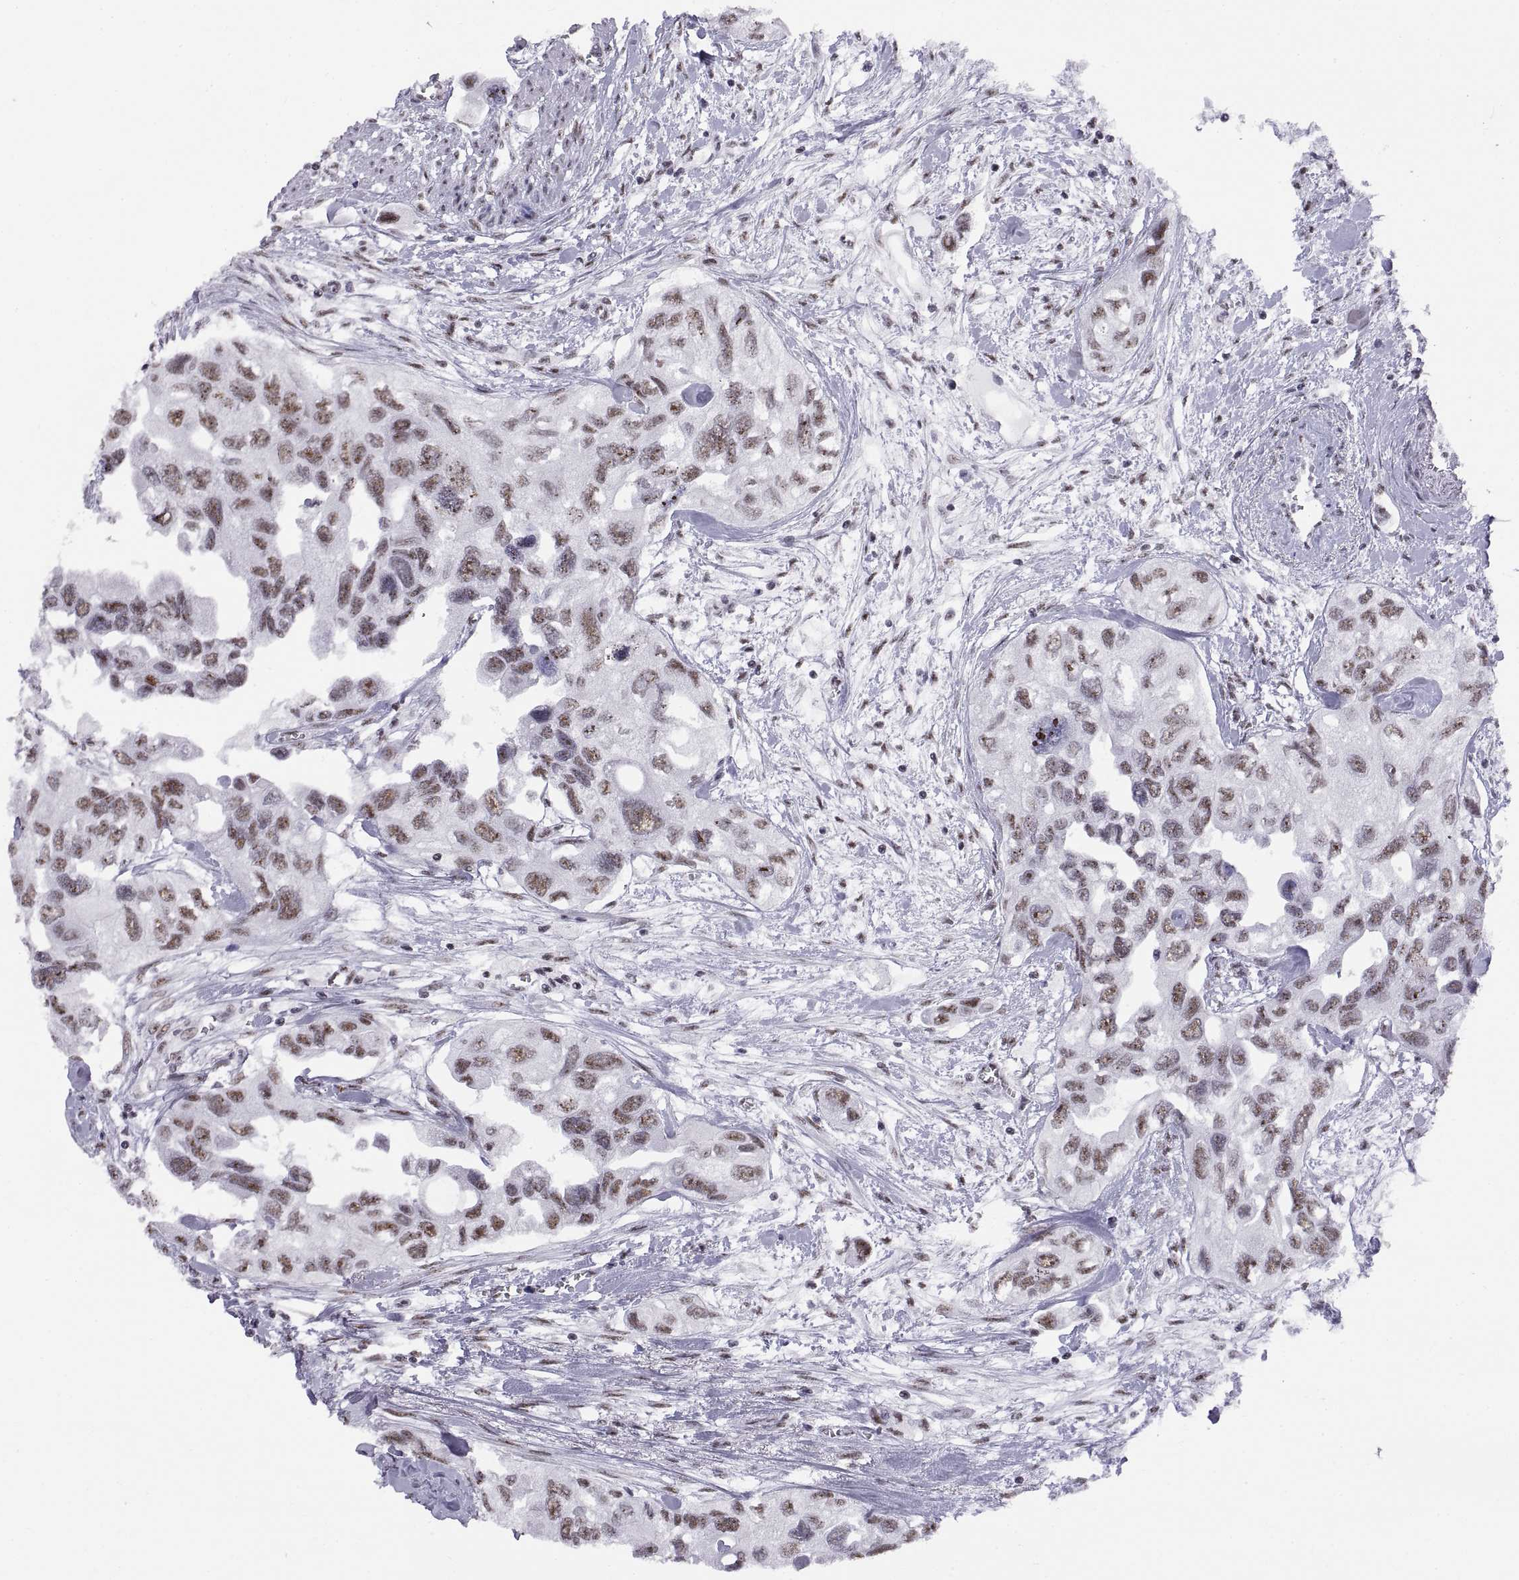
{"staining": {"intensity": "moderate", "quantity": ">75%", "location": "nuclear"}, "tissue": "urothelial cancer", "cell_type": "Tumor cells", "image_type": "cancer", "snomed": [{"axis": "morphology", "description": "Urothelial carcinoma, High grade"}, {"axis": "topography", "description": "Urinary bladder"}], "caption": "Immunohistochemical staining of human urothelial carcinoma (high-grade) reveals moderate nuclear protein positivity in about >75% of tumor cells. (IHC, brightfield microscopy, high magnification).", "gene": "NEUROD6", "patient": {"sex": "male", "age": 59}}